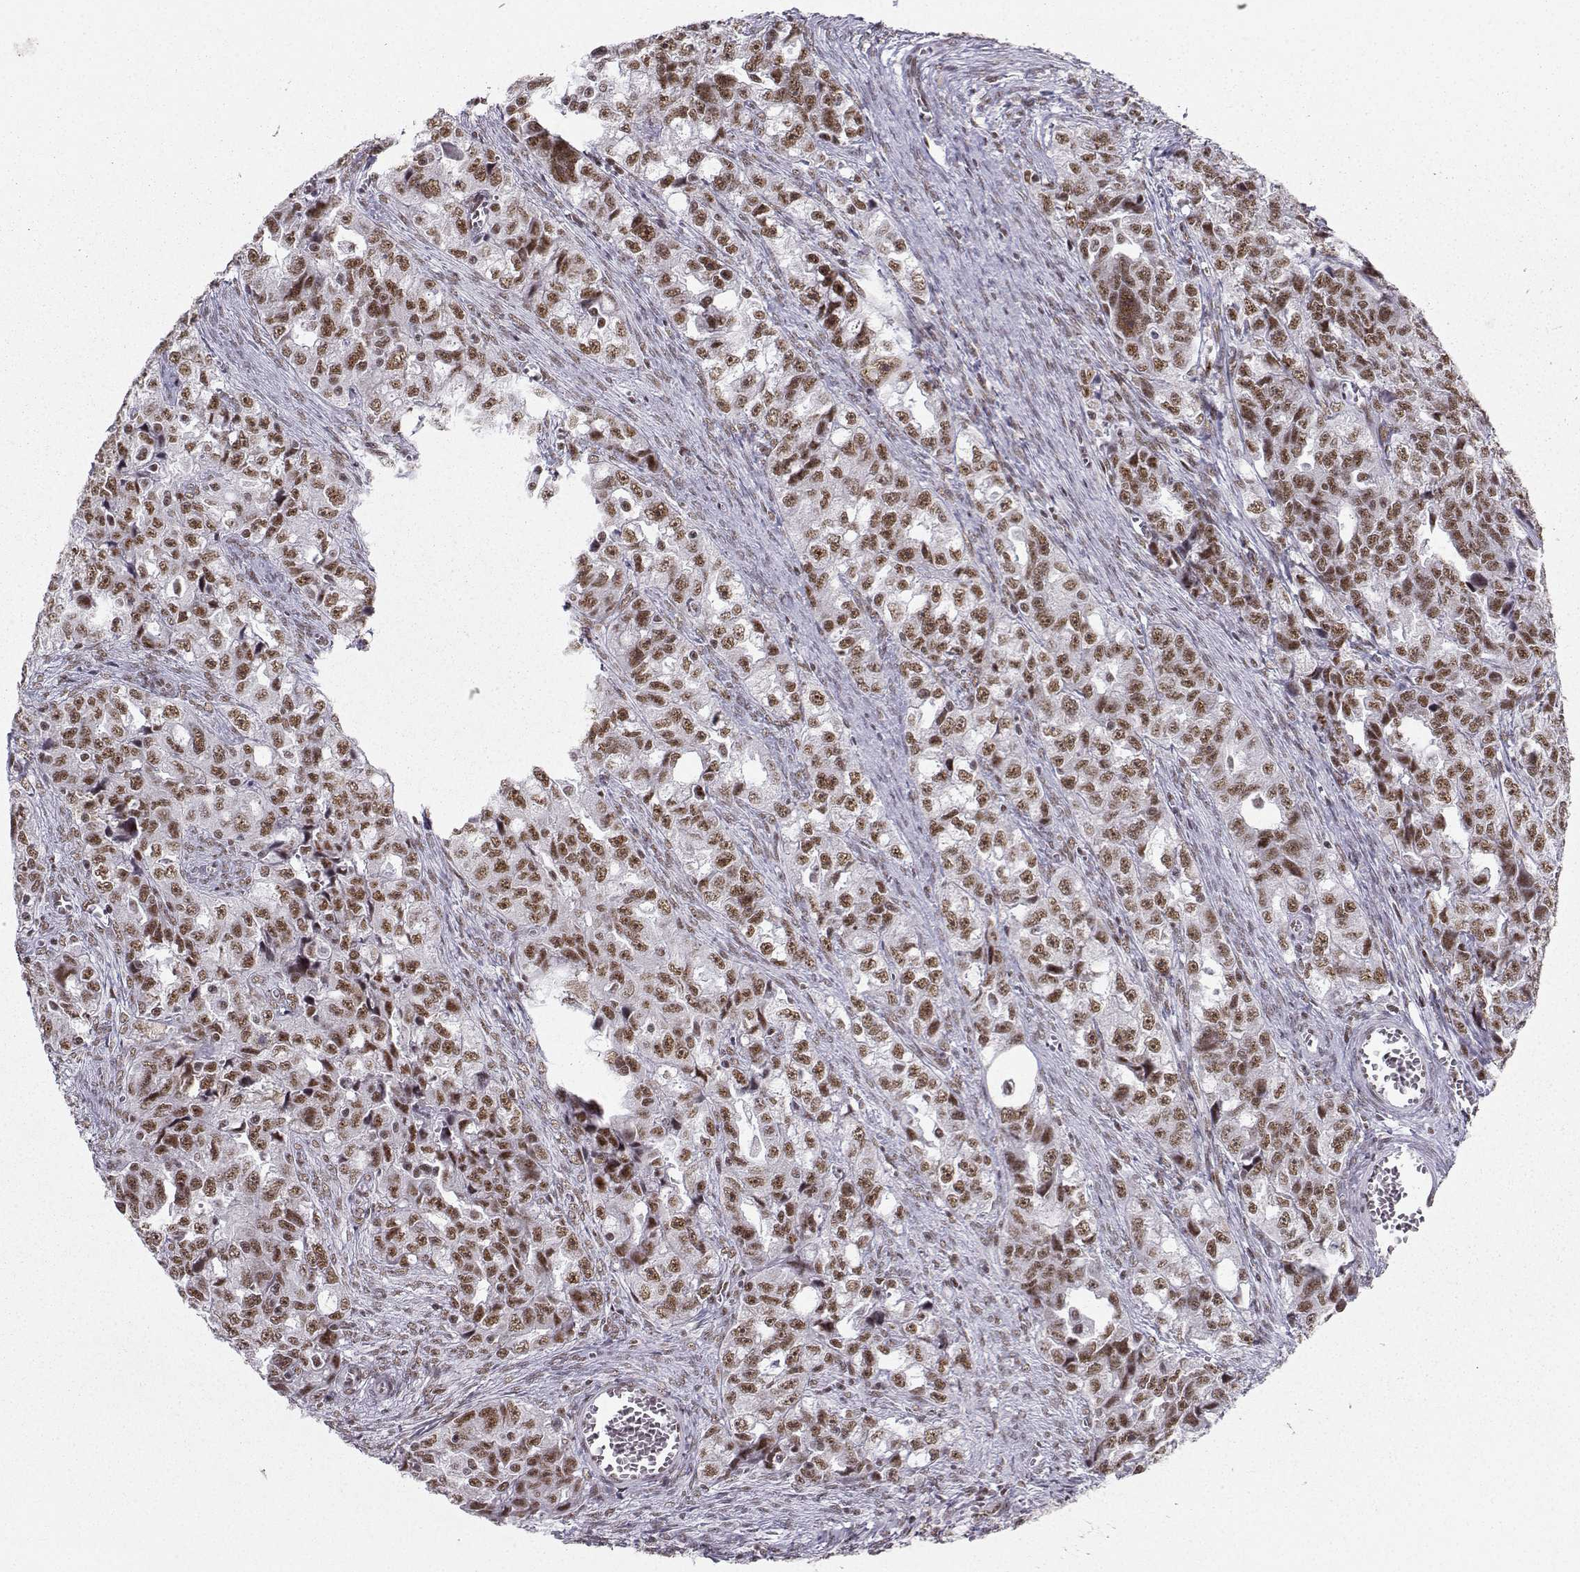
{"staining": {"intensity": "moderate", "quantity": ">75%", "location": "nuclear"}, "tissue": "ovarian cancer", "cell_type": "Tumor cells", "image_type": "cancer", "snomed": [{"axis": "morphology", "description": "Cystadenocarcinoma, serous, NOS"}, {"axis": "topography", "description": "Ovary"}], "caption": "Immunohistochemical staining of human serous cystadenocarcinoma (ovarian) shows moderate nuclear protein staining in about >75% of tumor cells. Using DAB (brown) and hematoxylin (blue) stains, captured at high magnification using brightfield microscopy.", "gene": "SNRPB2", "patient": {"sex": "female", "age": 51}}